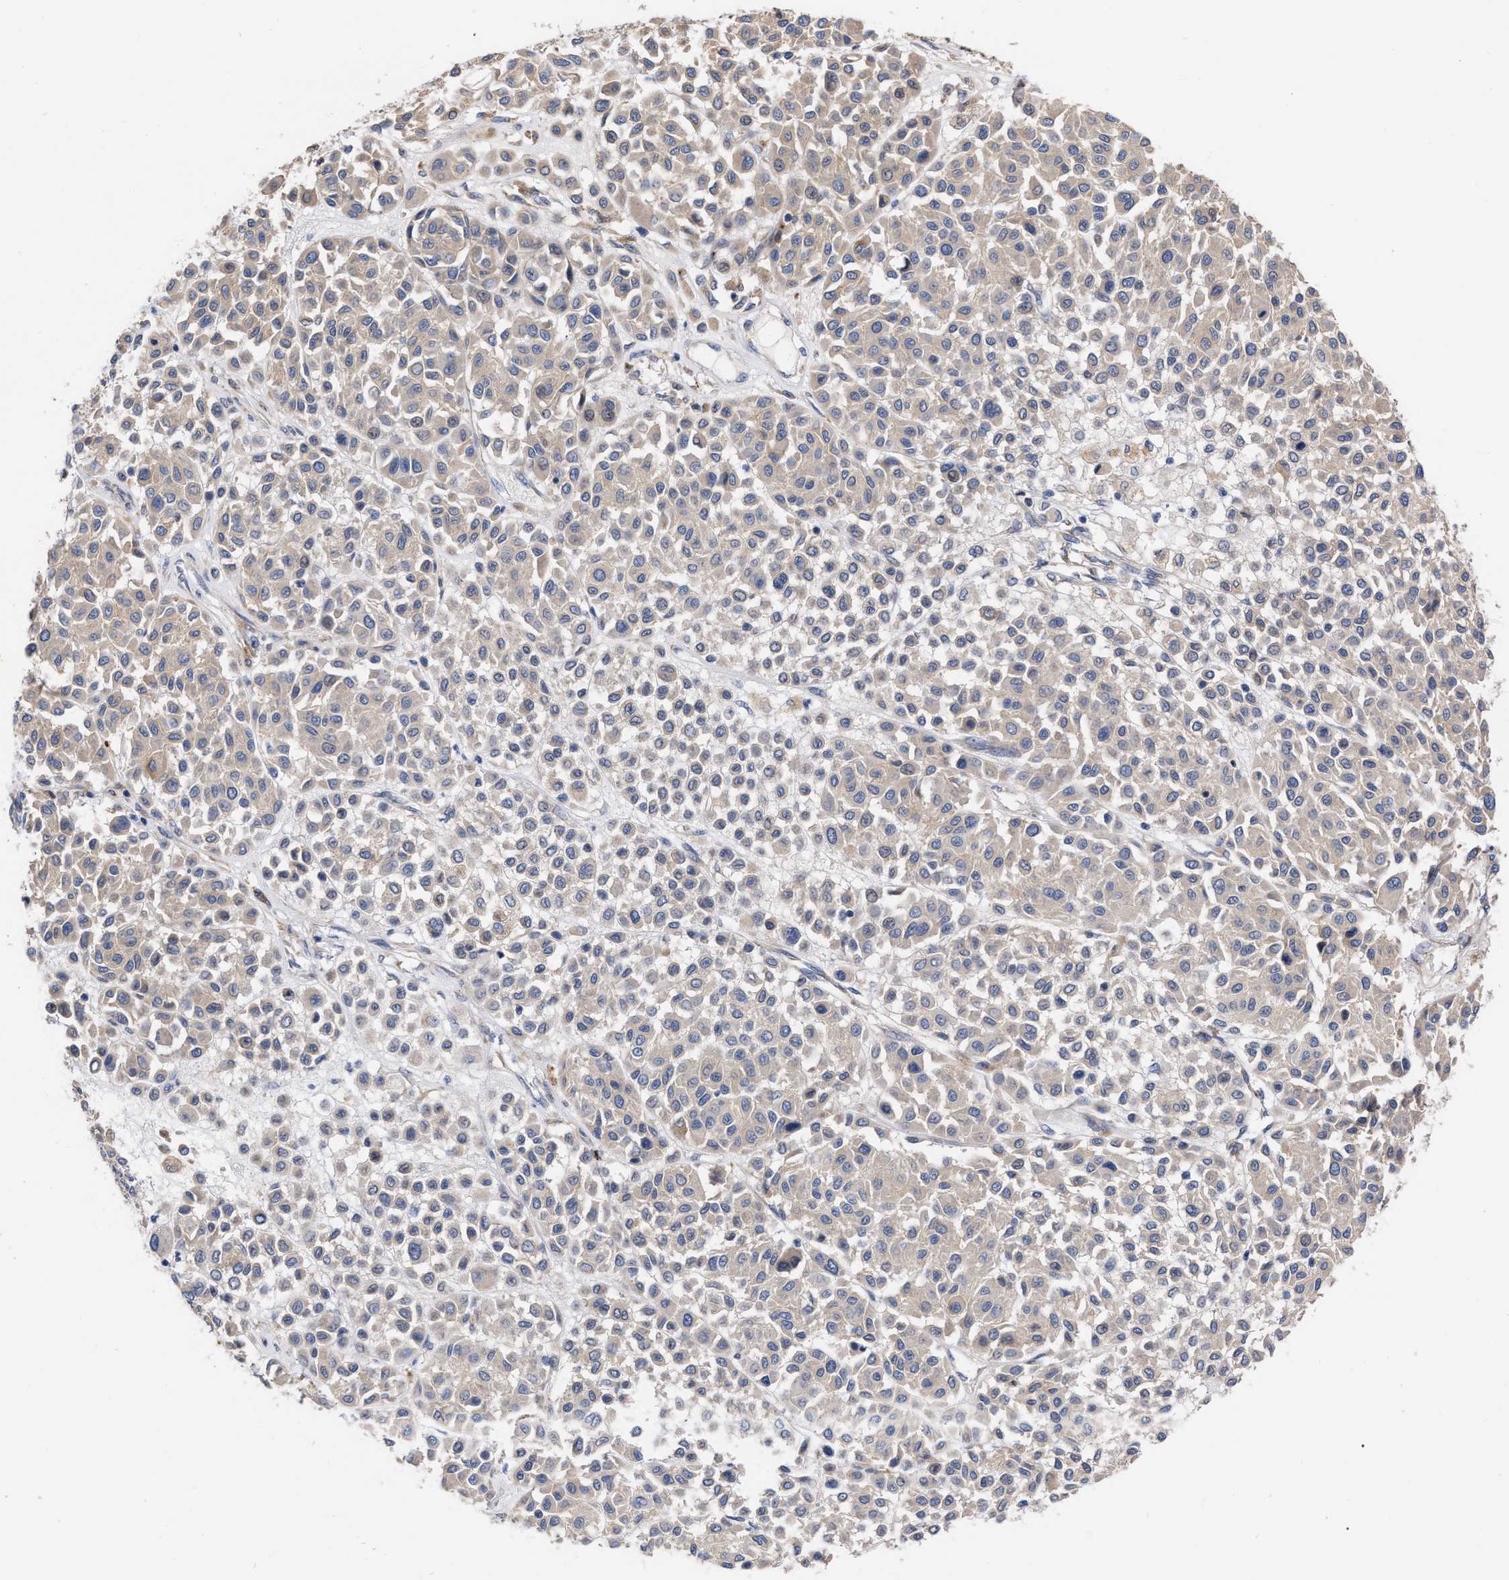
{"staining": {"intensity": "weak", "quantity": "<25%", "location": "cytoplasmic/membranous"}, "tissue": "melanoma", "cell_type": "Tumor cells", "image_type": "cancer", "snomed": [{"axis": "morphology", "description": "Malignant melanoma, Metastatic site"}, {"axis": "topography", "description": "Soft tissue"}], "caption": "This is an IHC image of human malignant melanoma (metastatic site). There is no expression in tumor cells.", "gene": "MLST8", "patient": {"sex": "male", "age": 41}}